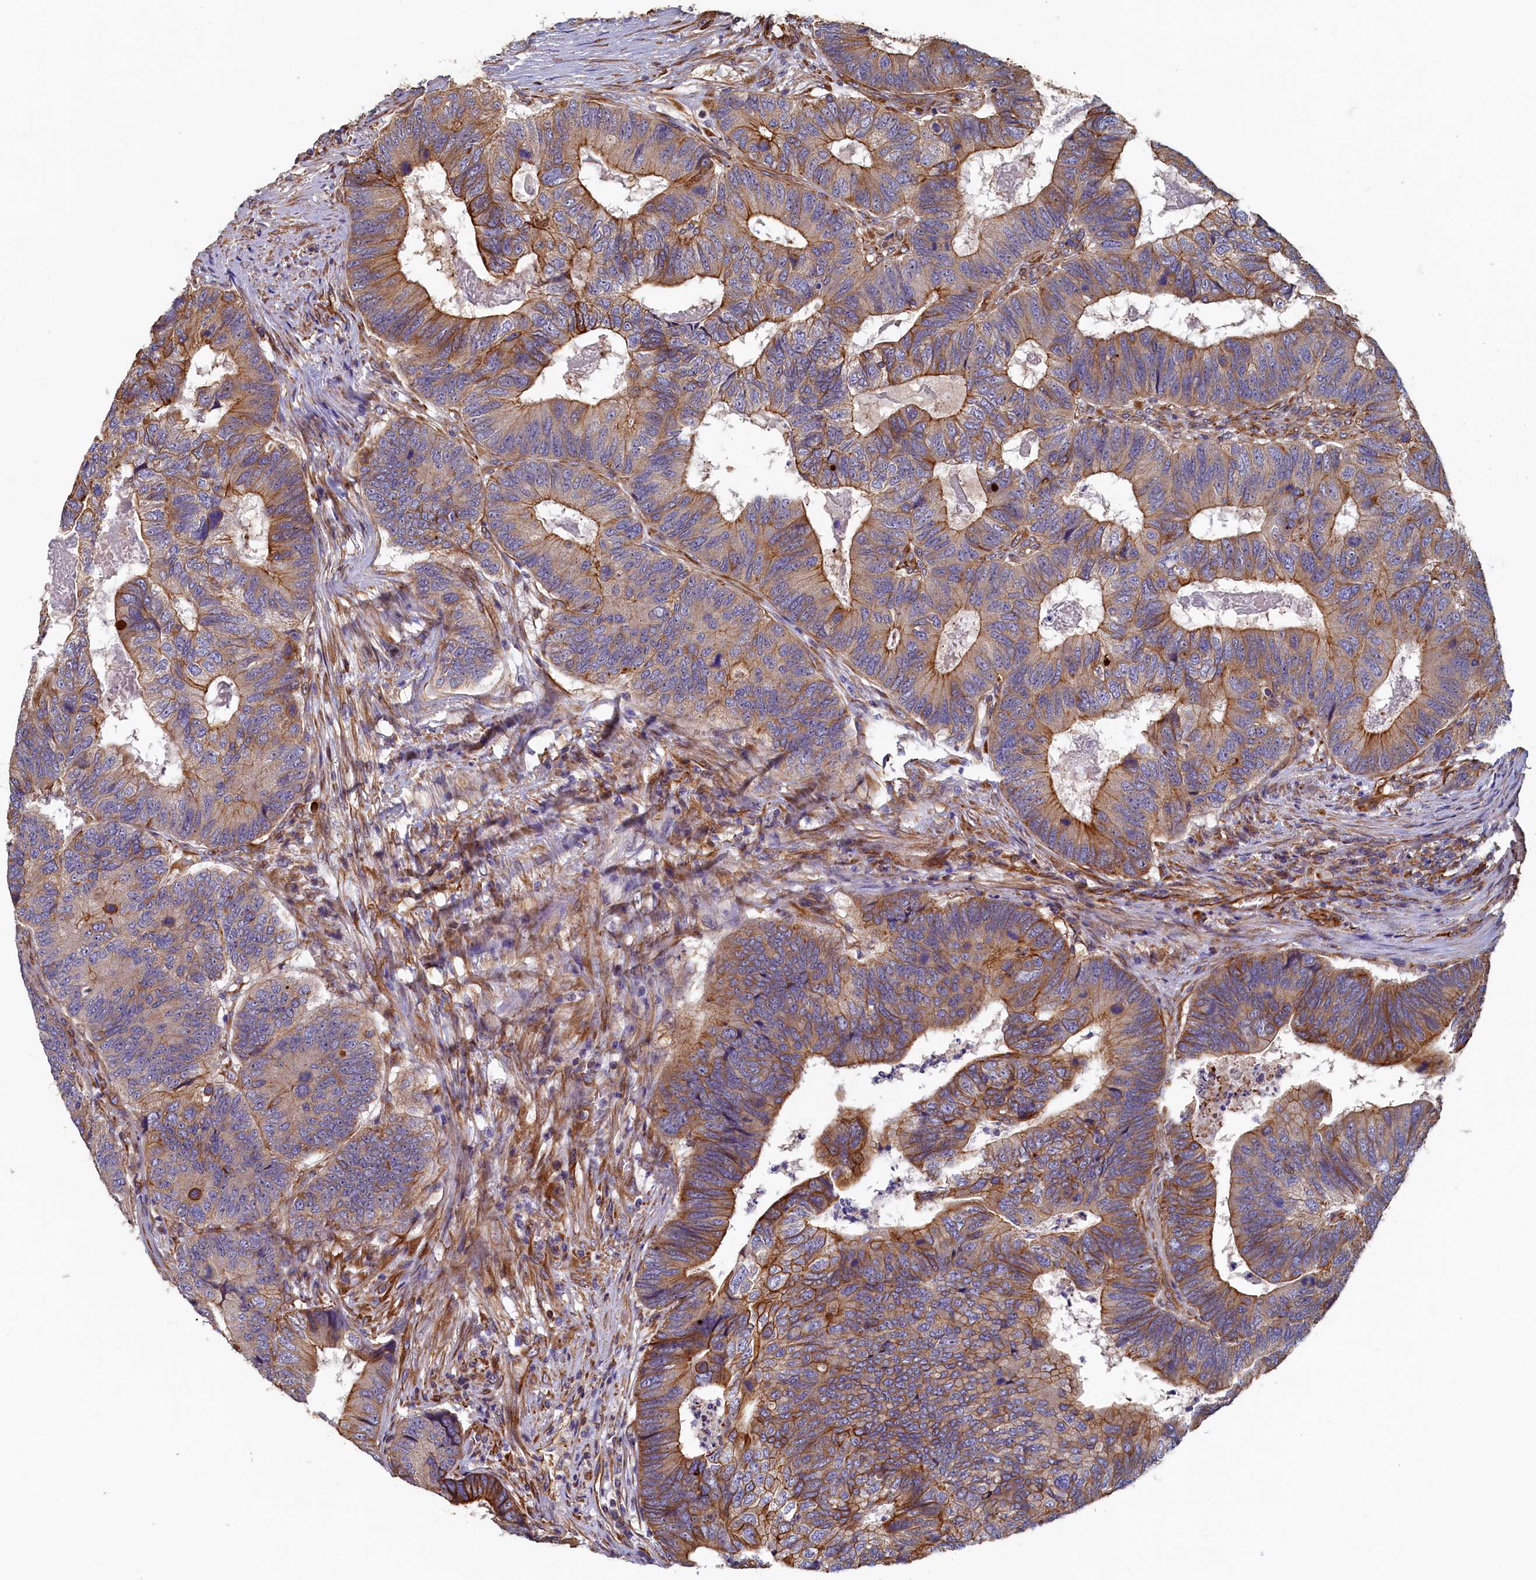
{"staining": {"intensity": "moderate", "quantity": ">75%", "location": "cytoplasmic/membranous"}, "tissue": "colorectal cancer", "cell_type": "Tumor cells", "image_type": "cancer", "snomed": [{"axis": "morphology", "description": "Adenocarcinoma, NOS"}, {"axis": "topography", "description": "Colon"}], "caption": "Colorectal cancer (adenocarcinoma) stained with a brown dye shows moderate cytoplasmic/membranous positive expression in approximately >75% of tumor cells.", "gene": "LRRC57", "patient": {"sex": "female", "age": 67}}